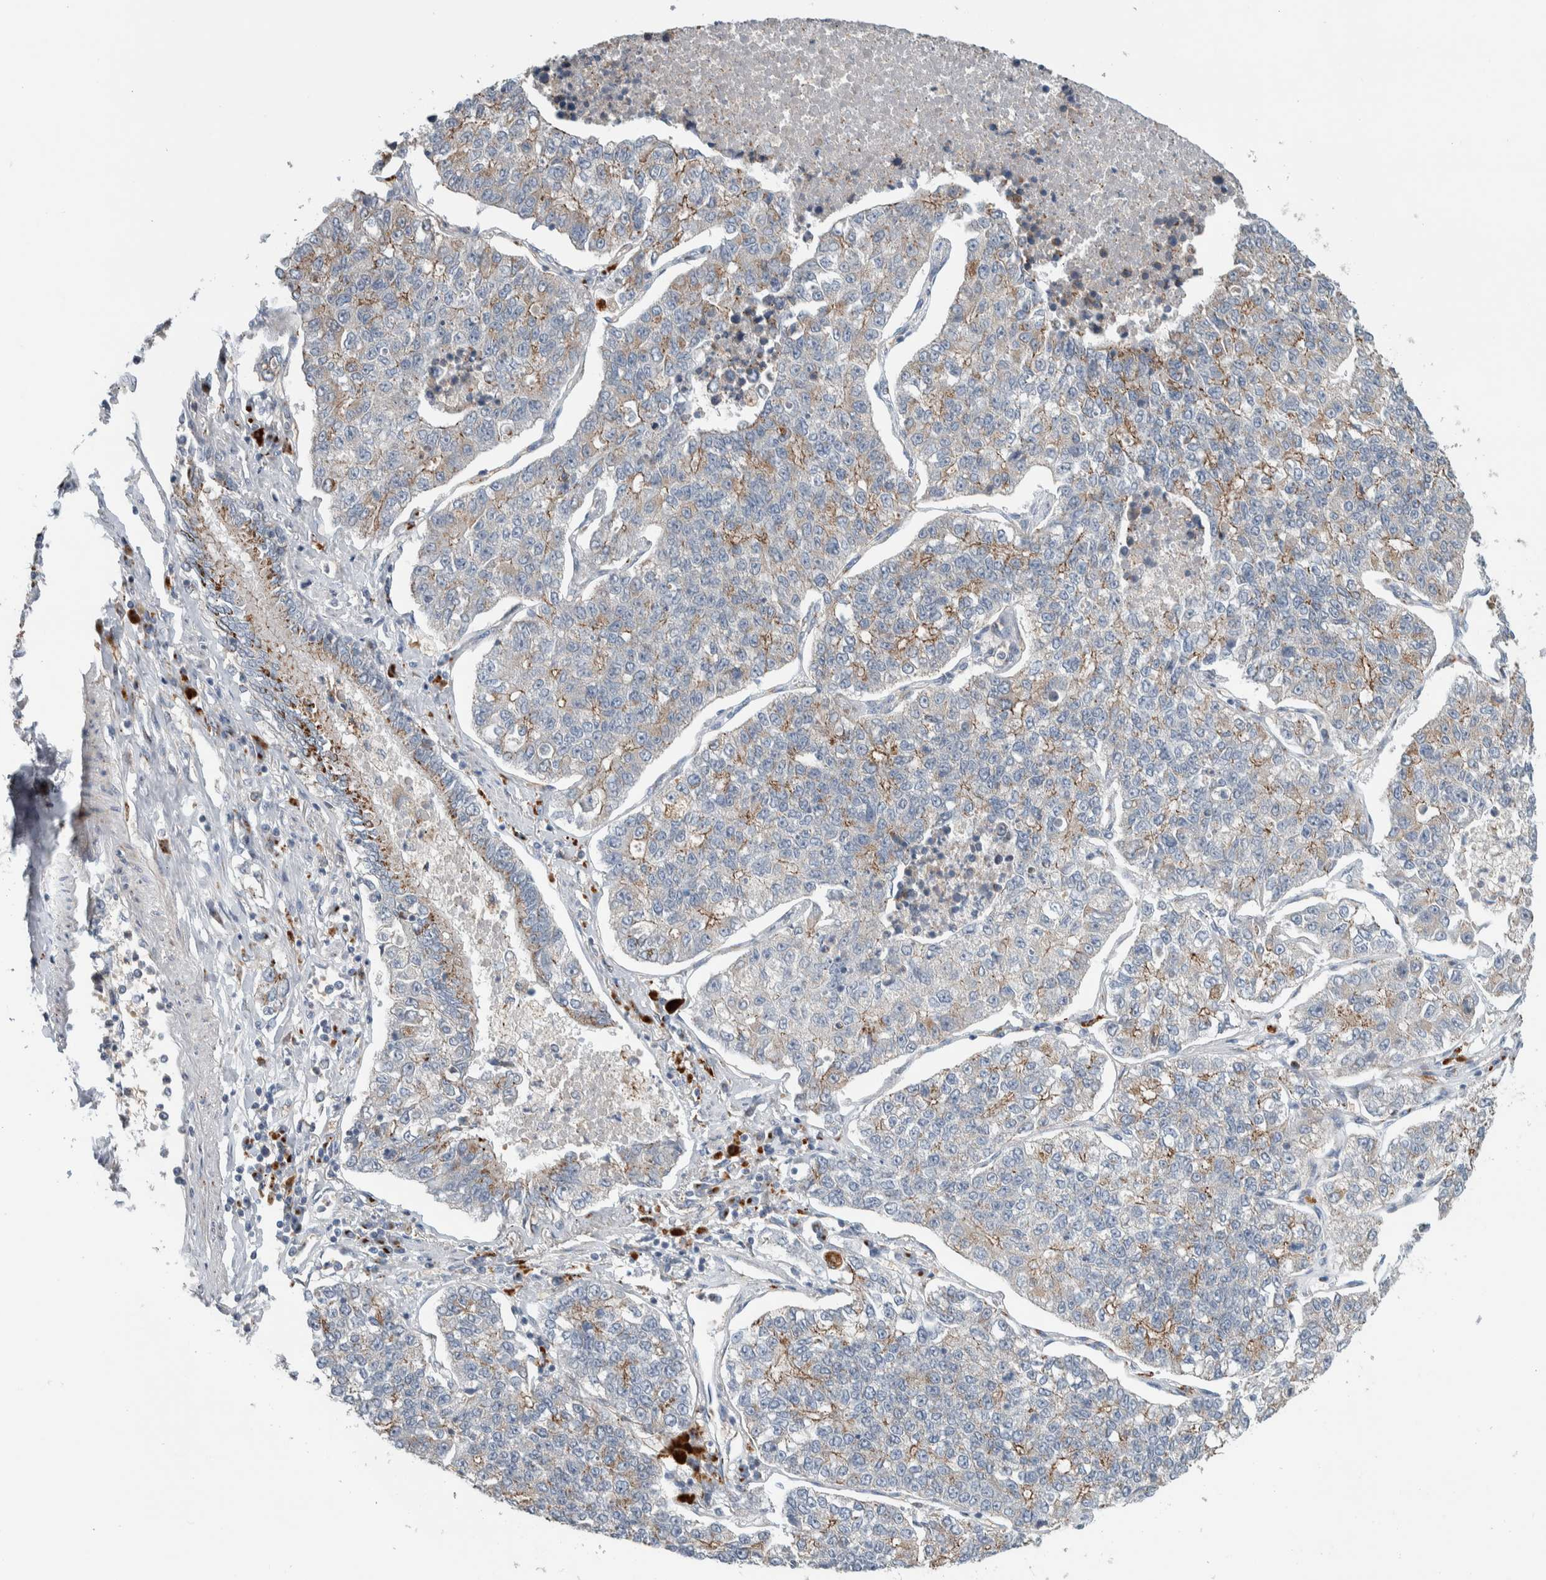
{"staining": {"intensity": "moderate", "quantity": "<25%", "location": "cytoplasmic/membranous"}, "tissue": "lung cancer", "cell_type": "Tumor cells", "image_type": "cancer", "snomed": [{"axis": "morphology", "description": "Adenocarcinoma, NOS"}, {"axis": "topography", "description": "Lung"}], "caption": "Protein staining of lung cancer tissue displays moderate cytoplasmic/membranous positivity in about <25% of tumor cells. Nuclei are stained in blue.", "gene": "SLC38A10", "patient": {"sex": "male", "age": 49}}